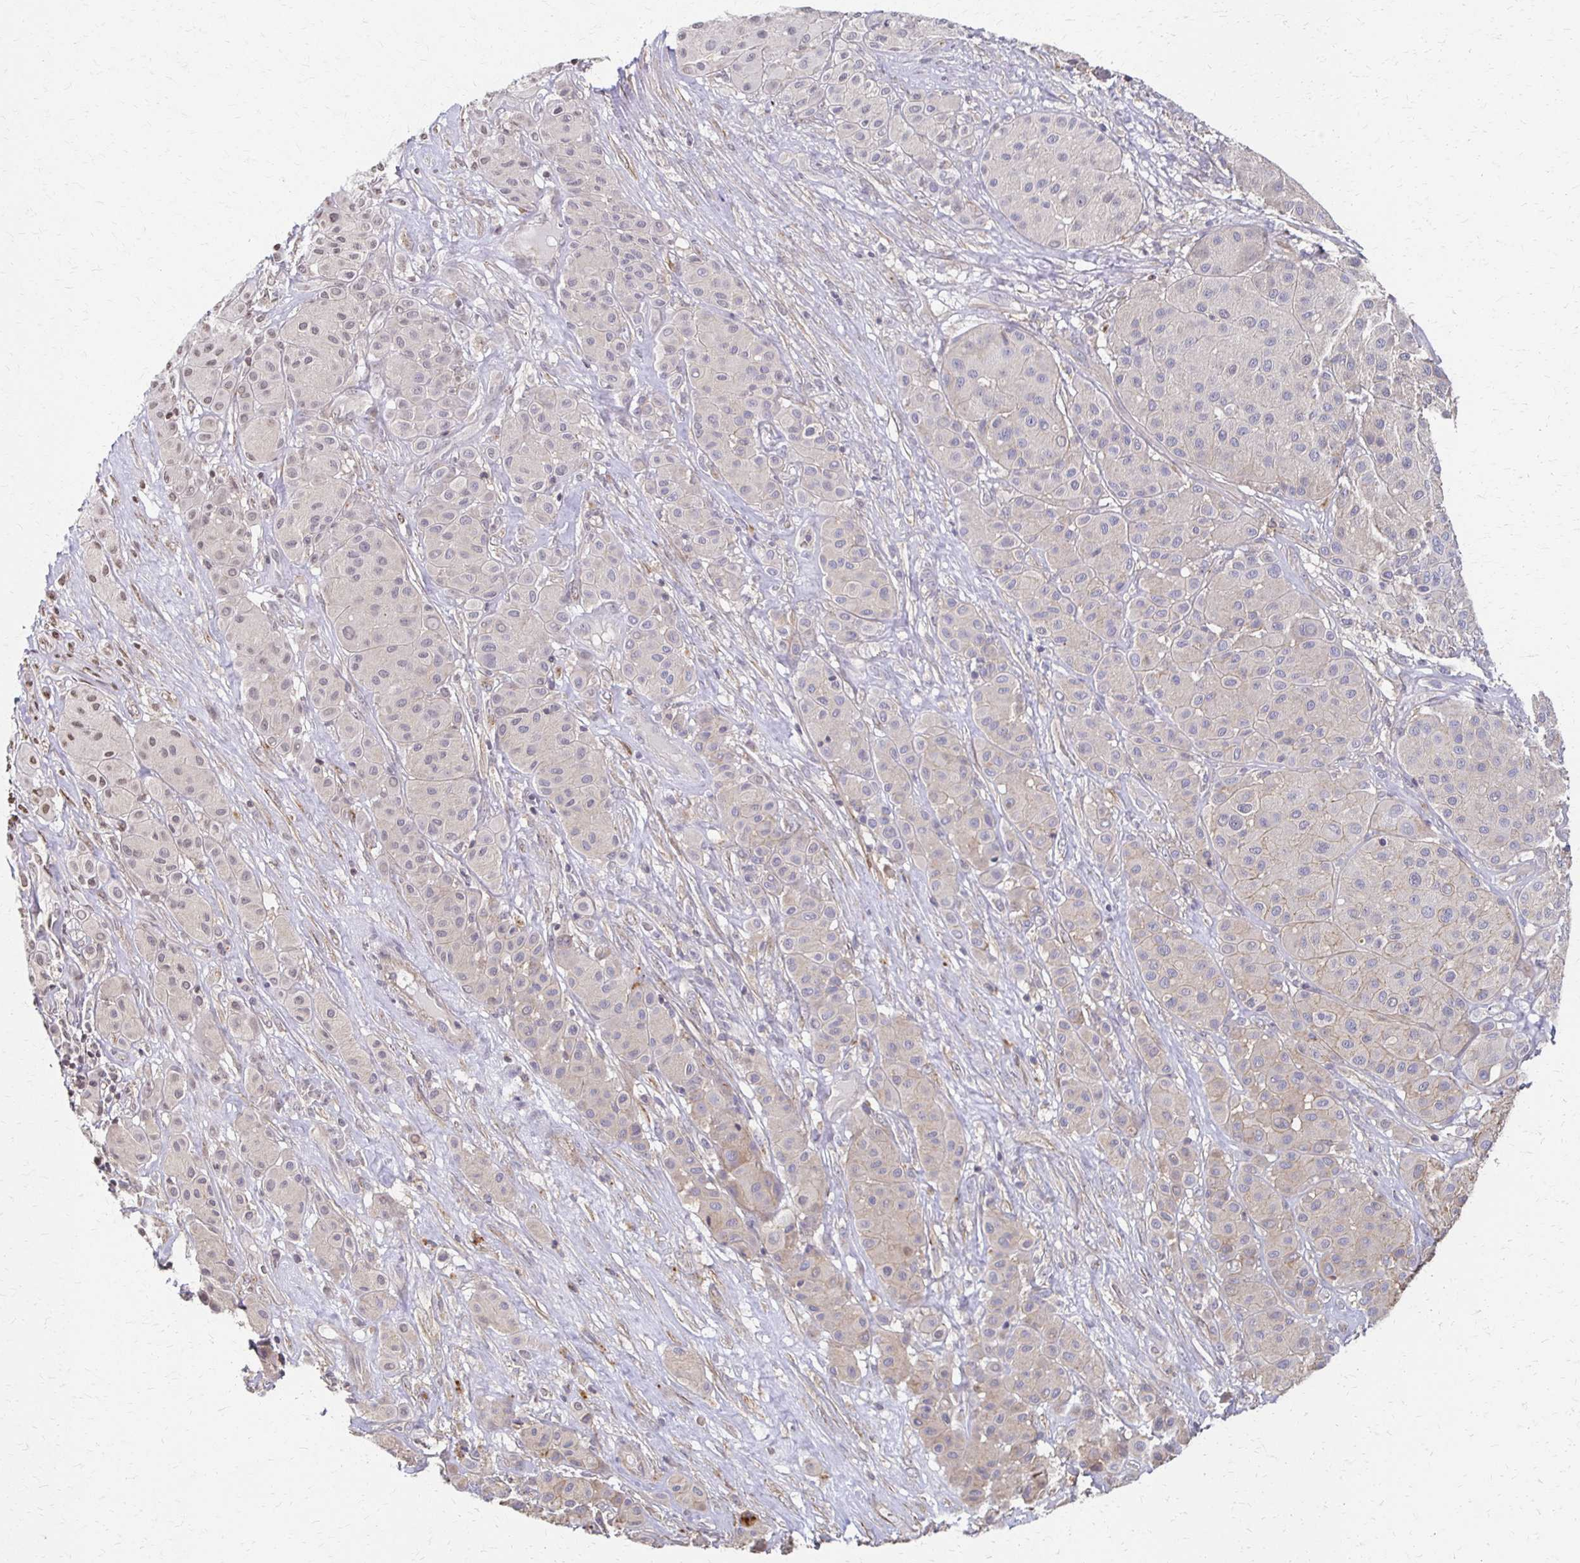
{"staining": {"intensity": "negative", "quantity": "none", "location": "none"}, "tissue": "melanoma", "cell_type": "Tumor cells", "image_type": "cancer", "snomed": [{"axis": "morphology", "description": "Malignant melanoma, Metastatic site"}, {"axis": "topography", "description": "Smooth muscle"}], "caption": "Human malignant melanoma (metastatic site) stained for a protein using immunohistochemistry shows no expression in tumor cells.", "gene": "C1QTNF7", "patient": {"sex": "male", "age": 41}}